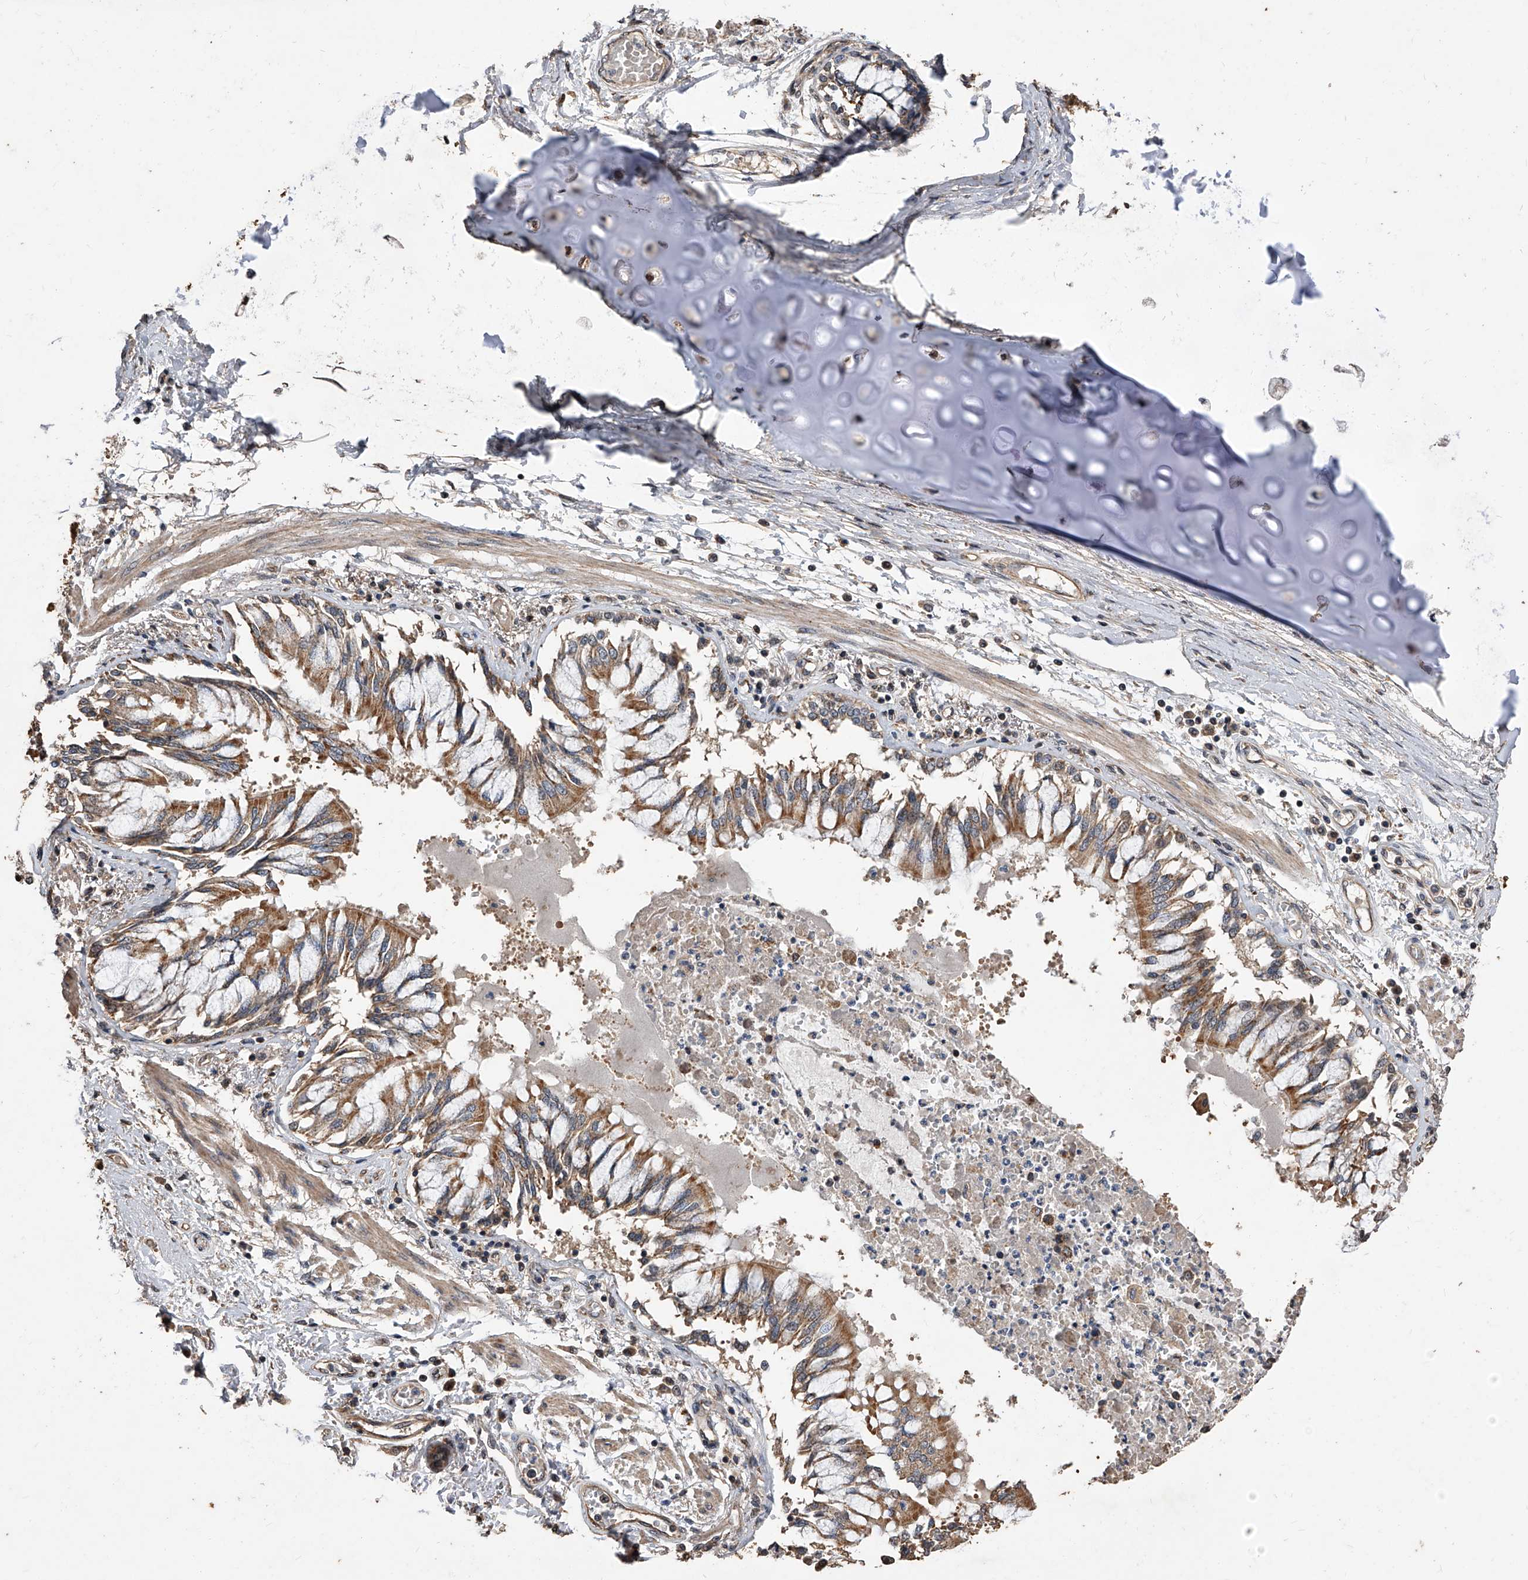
{"staining": {"intensity": "moderate", "quantity": ">75%", "location": "cytoplasmic/membranous"}, "tissue": "bronchus", "cell_type": "Respiratory epithelial cells", "image_type": "normal", "snomed": [{"axis": "morphology", "description": "Normal tissue, NOS"}, {"axis": "topography", "description": "Cartilage tissue"}, {"axis": "topography", "description": "Bronchus"}, {"axis": "topography", "description": "Lung"}], "caption": "IHC histopathology image of normal bronchus: human bronchus stained using IHC demonstrates medium levels of moderate protein expression localized specifically in the cytoplasmic/membranous of respiratory epithelial cells, appearing as a cytoplasmic/membranous brown color.", "gene": "LTV1", "patient": {"sex": "female", "age": 49}}